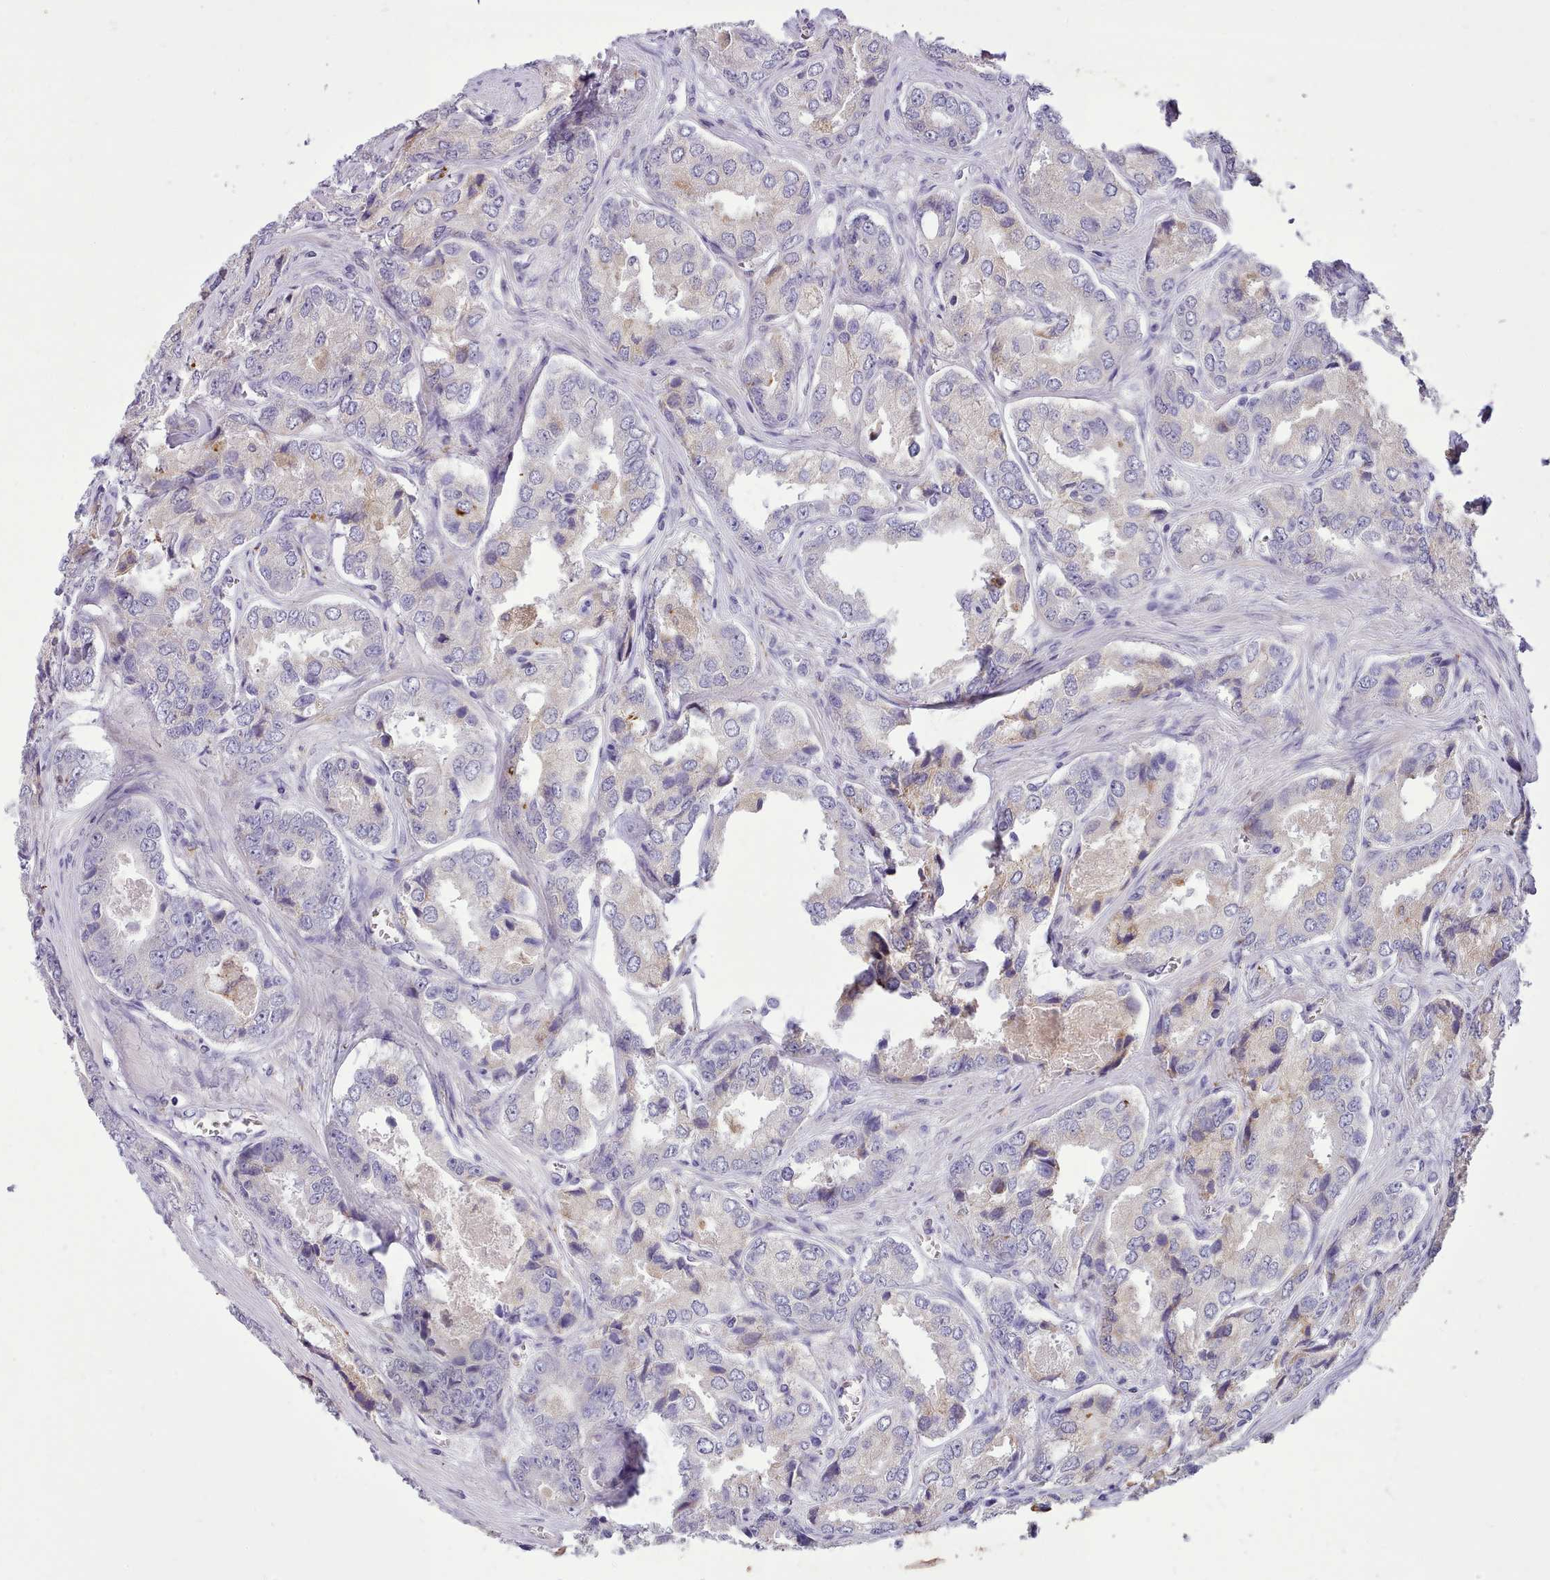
{"staining": {"intensity": "weak", "quantity": "<25%", "location": "cytoplasmic/membranous"}, "tissue": "prostate cancer", "cell_type": "Tumor cells", "image_type": "cancer", "snomed": [{"axis": "morphology", "description": "Adenocarcinoma, Low grade"}, {"axis": "topography", "description": "Prostate"}], "caption": "High power microscopy photomicrograph of an immunohistochemistry (IHC) histopathology image of prostate cancer, revealing no significant expression in tumor cells. (Brightfield microscopy of DAB IHC at high magnification).", "gene": "FAM83E", "patient": {"sex": "male", "age": 68}}